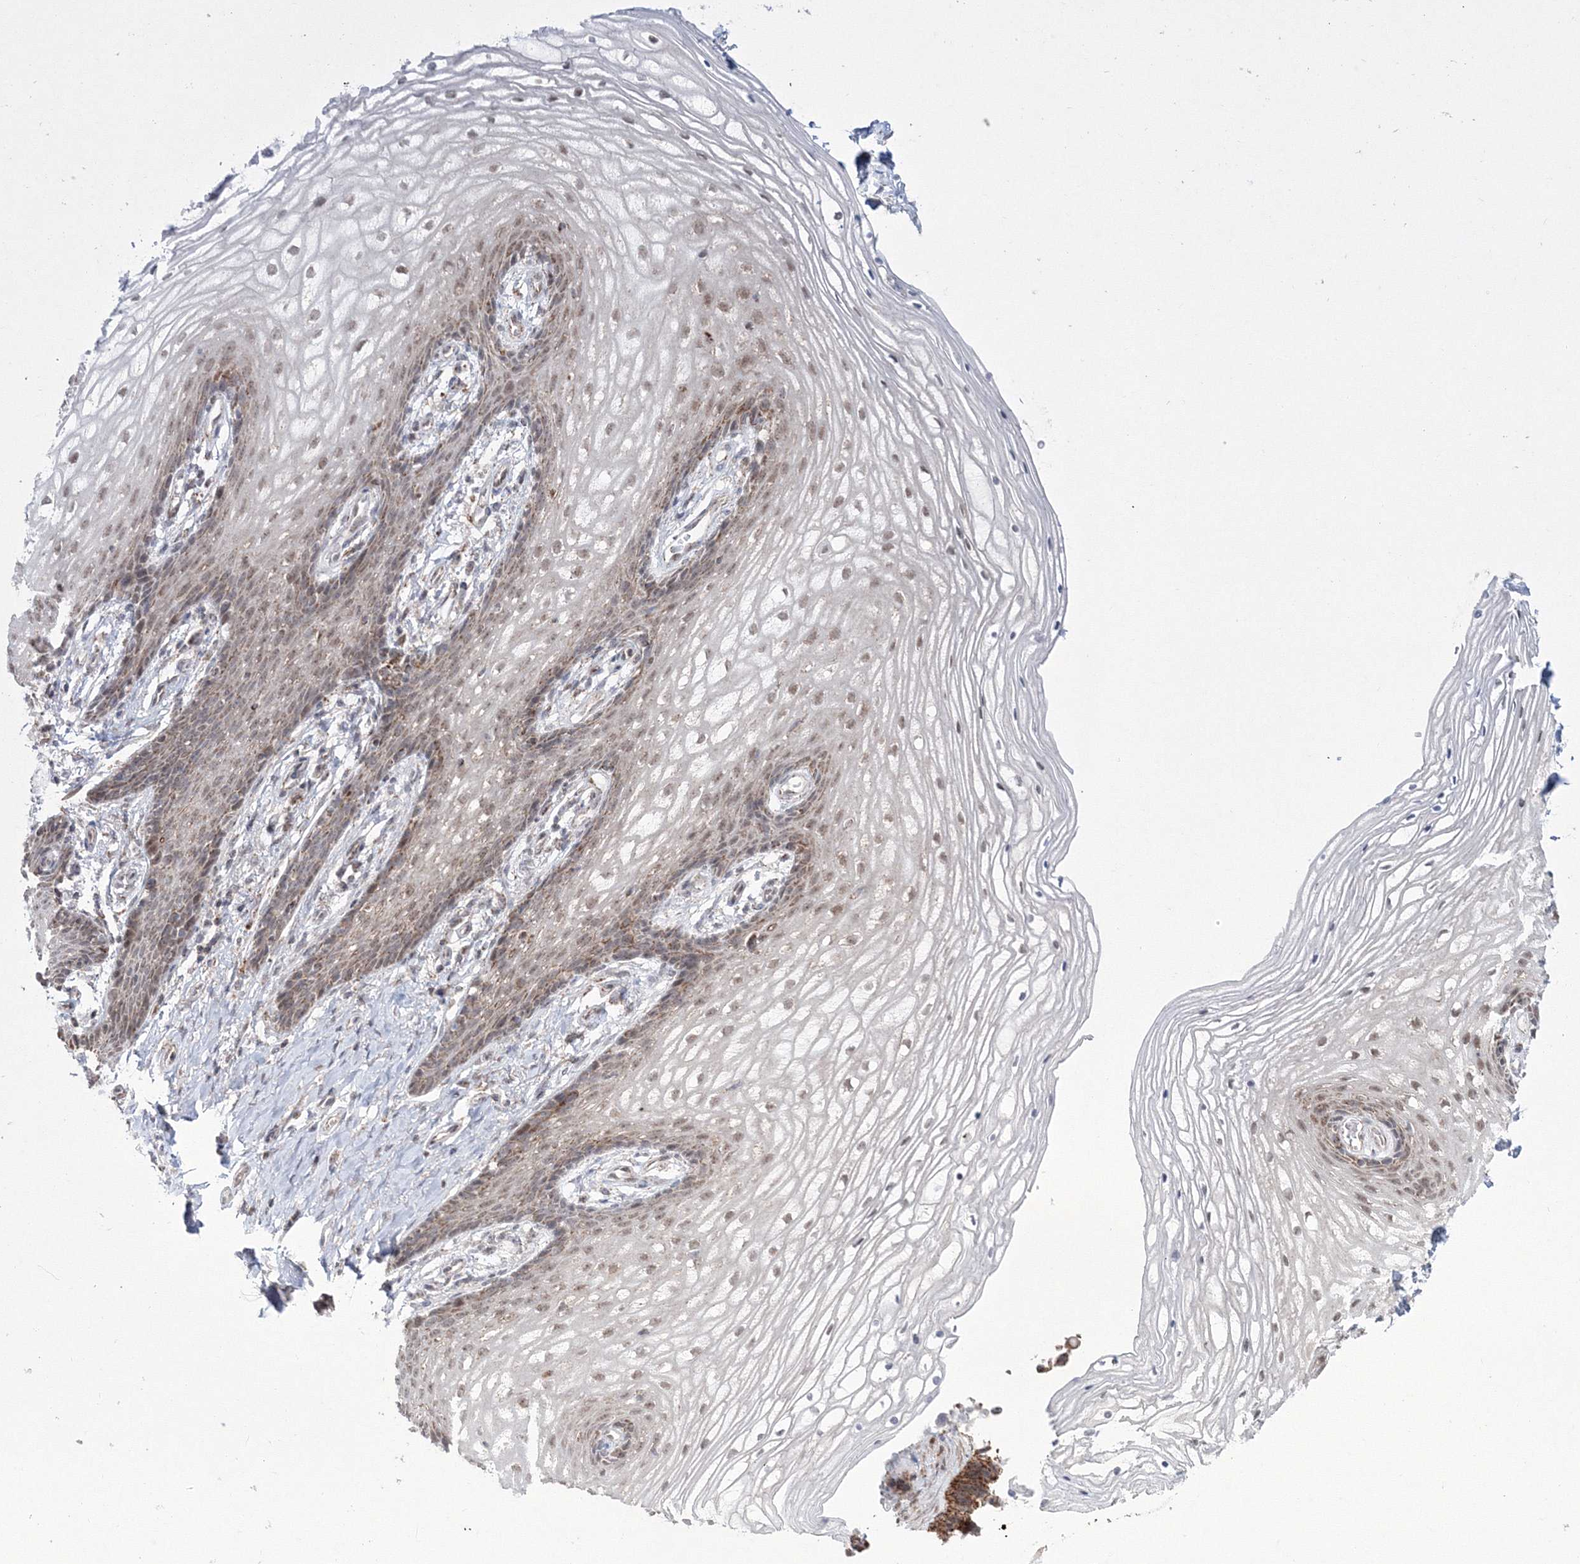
{"staining": {"intensity": "moderate", "quantity": ">75%", "location": "cytoplasmic/membranous,nuclear"}, "tissue": "vagina", "cell_type": "Squamous epithelial cells", "image_type": "normal", "snomed": [{"axis": "morphology", "description": "Normal tissue, NOS"}, {"axis": "topography", "description": "Vagina"}], "caption": "Immunohistochemical staining of benign human vagina reveals >75% levels of moderate cytoplasmic/membranous,nuclear protein expression in about >75% of squamous epithelial cells. The staining is performed using DAB (3,3'-diaminobenzidine) brown chromogen to label protein expression. The nuclei are counter-stained blue using hematoxylin.", "gene": "GRSF1", "patient": {"sex": "female", "age": 60}}